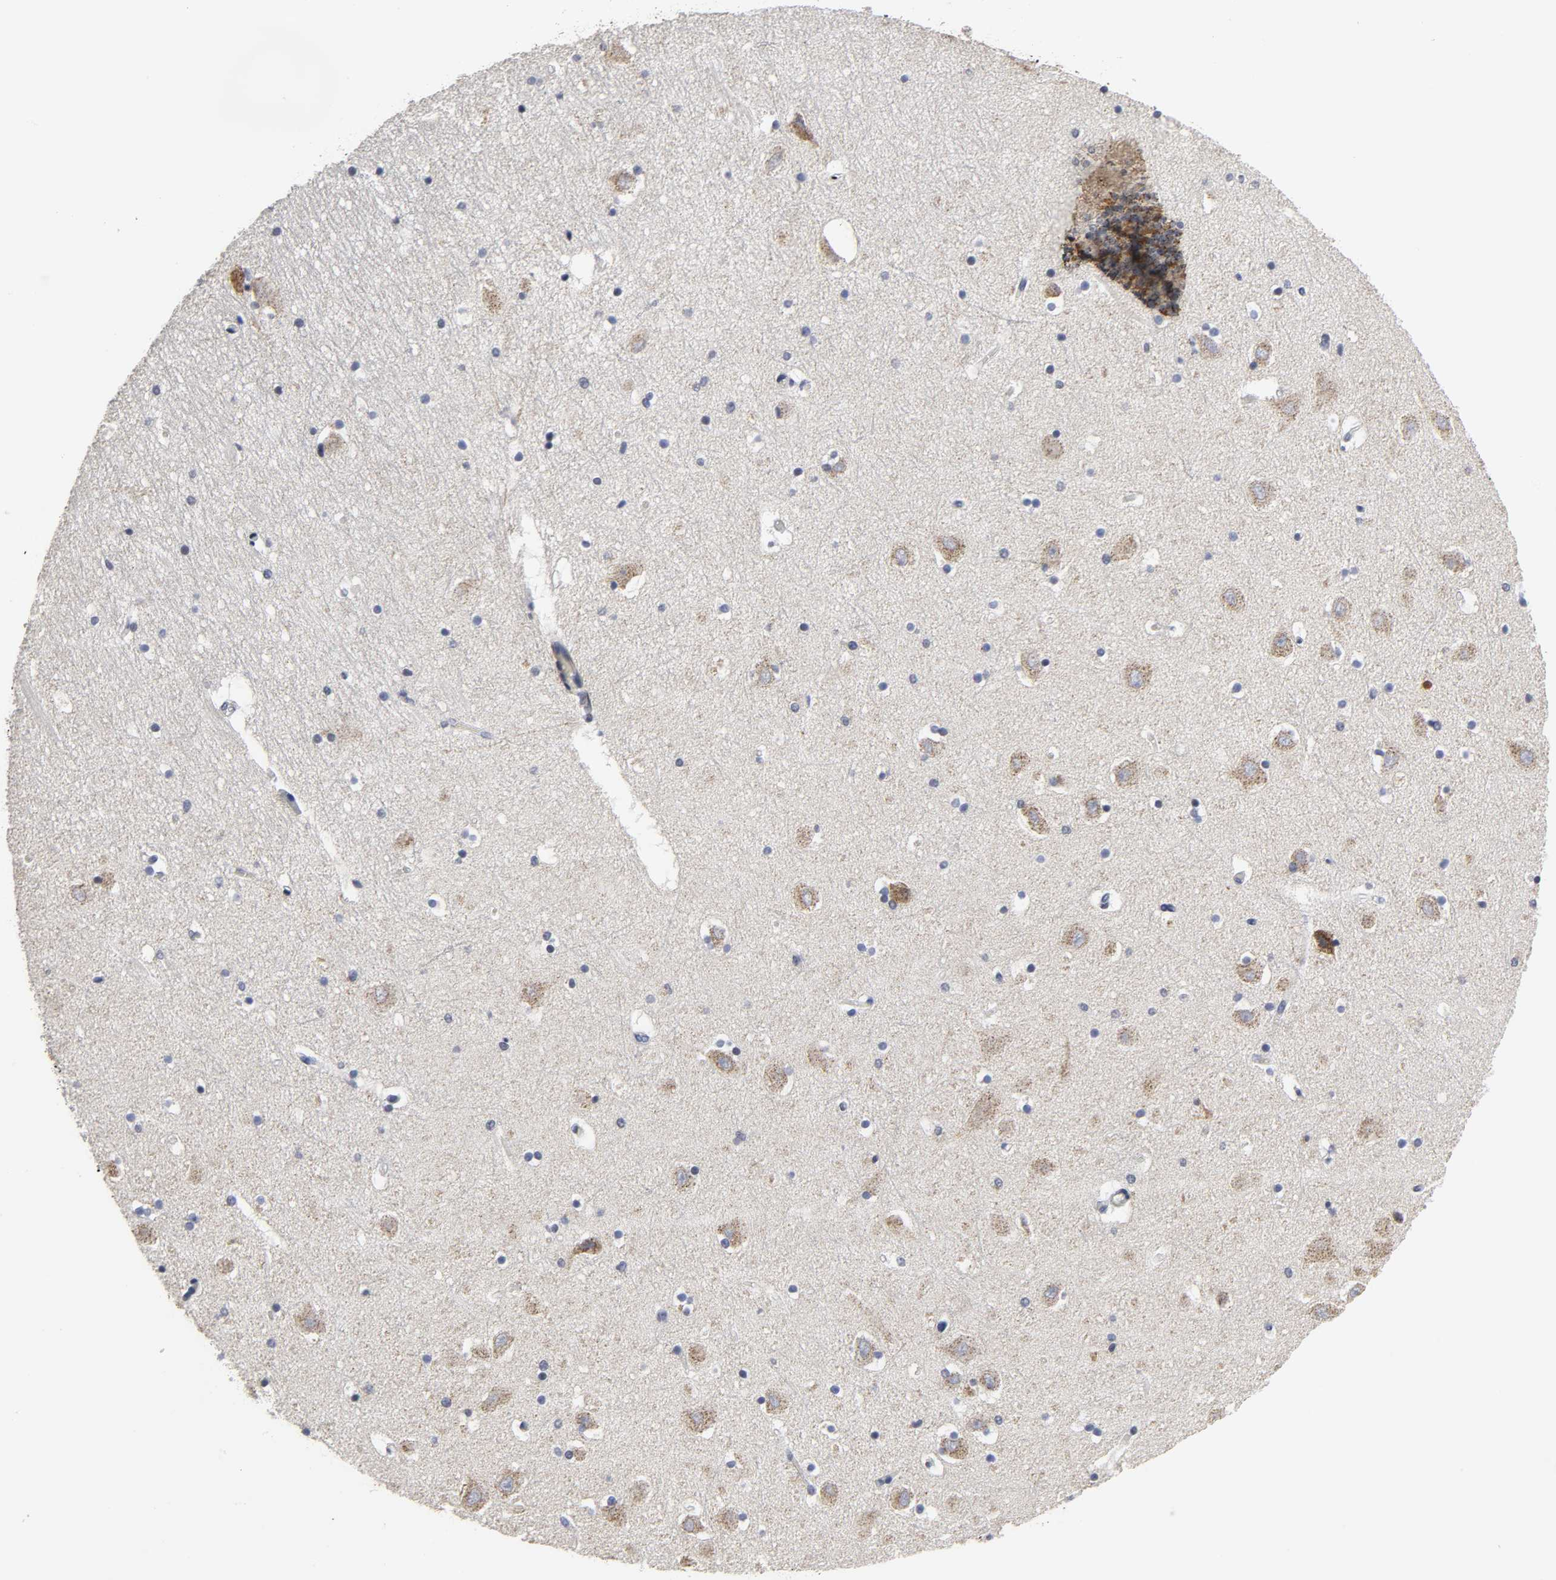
{"staining": {"intensity": "negative", "quantity": "none", "location": "none"}, "tissue": "hippocampus", "cell_type": "Glial cells", "image_type": "normal", "snomed": [{"axis": "morphology", "description": "Normal tissue, NOS"}, {"axis": "topography", "description": "Hippocampus"}], "caption": "IHC photomicrograph of normal human hippocampus stained for a protein (brown), which shows no staining in glial cells.", "gene": "GRHL2", "patient": {"sex": "male", "age": 45}}